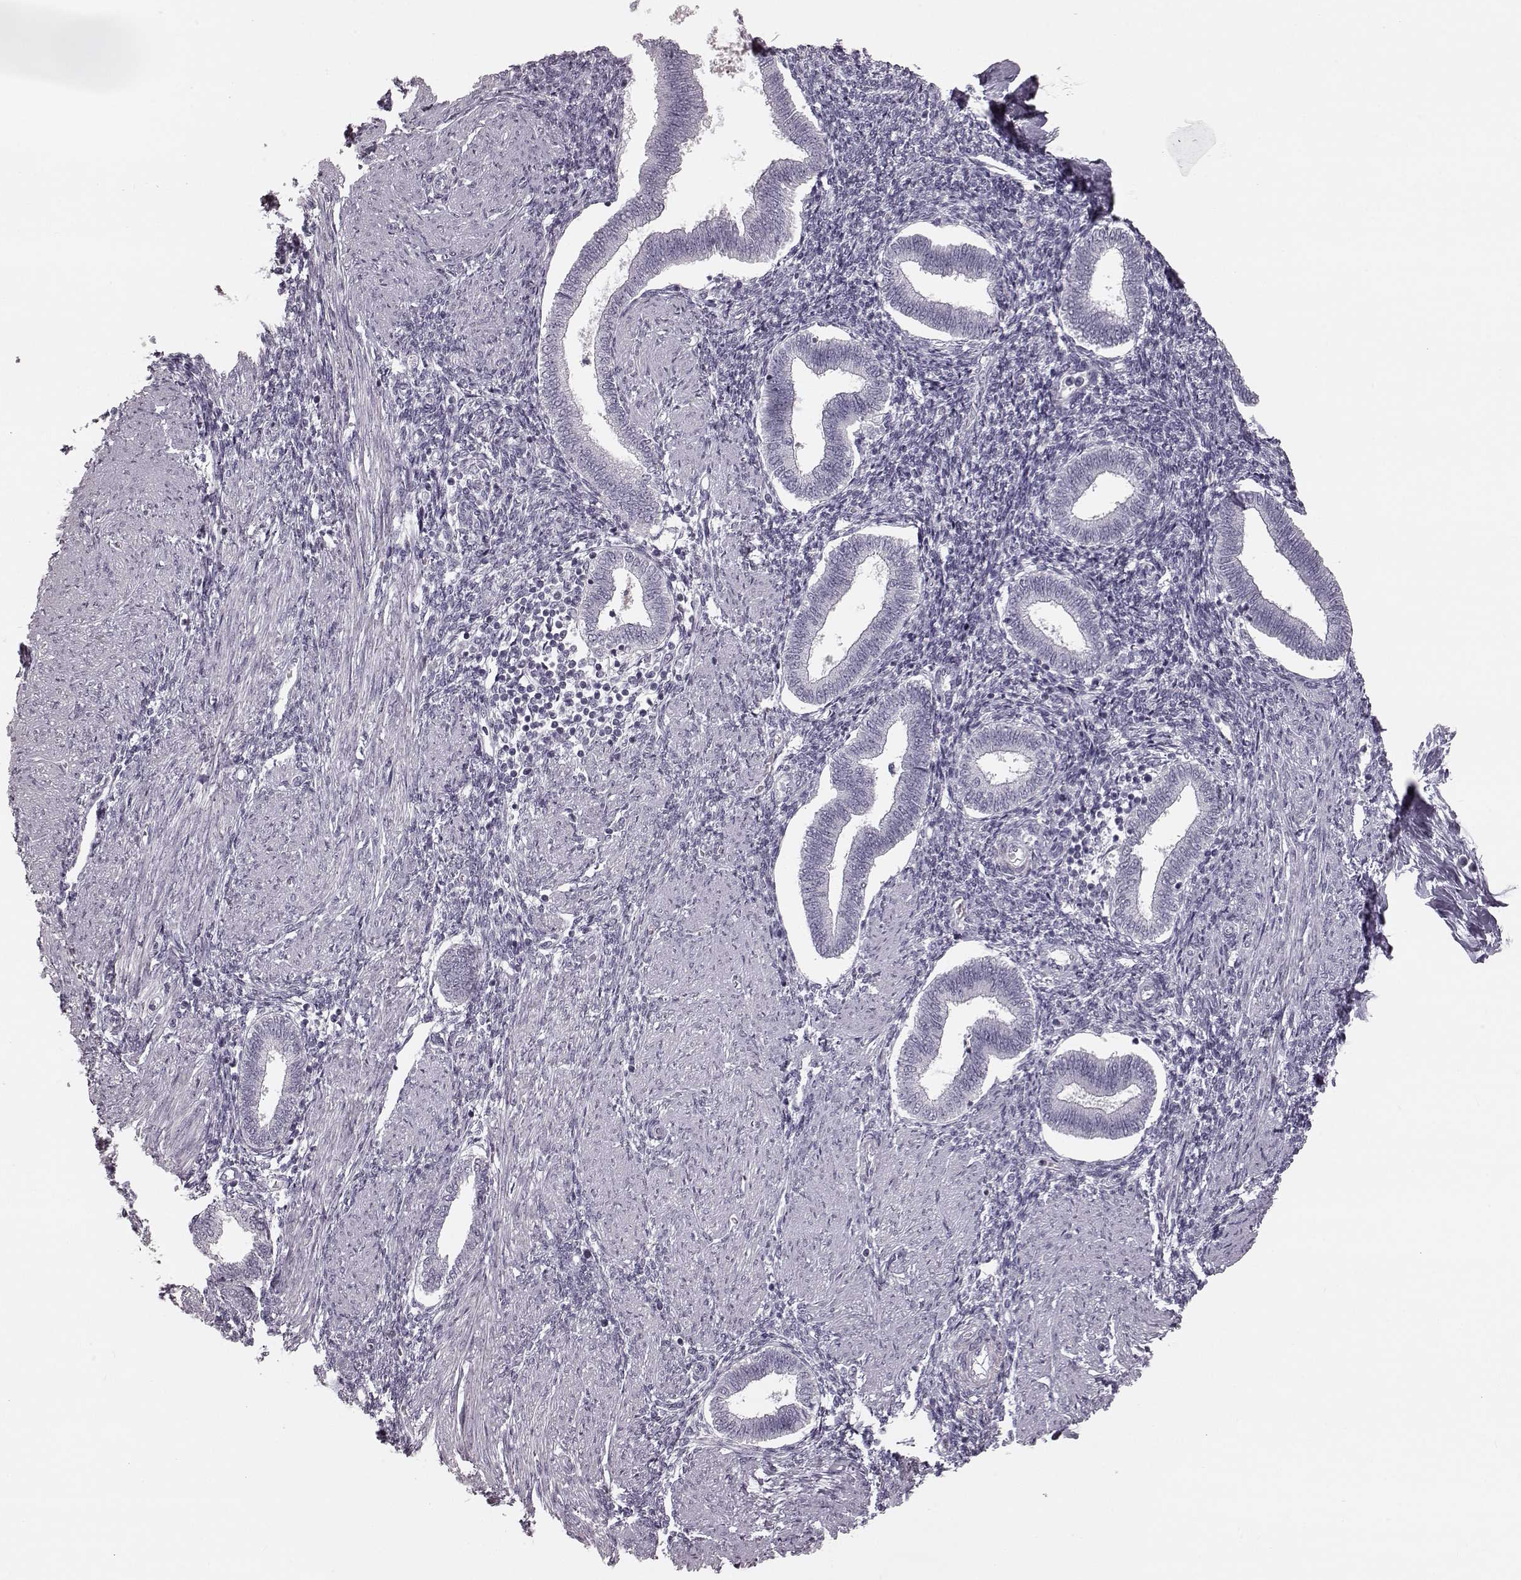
{"staining": {"intensity": "negative", "quantity": "none", "location": "none"}, "tissue": "endometrium", "cell_type": "Cells in endometrial stroma", "image_type": "normal", "snomed": [{"axis": "morphology", "description": "Normal tissue, NOS"}, {"axis": "topography", "description": "Endometrium"}], "caption": "DAB immunohistochemical staining of normal human endometrium shows no significant positivity in cells in endometrial stroma. (DAB (3,3'-diaminobenzidine) immunohistochemistry (IHC), high magnification).", "gene": "ZNF433", "patient": {"sex": "female", "age": 42}}